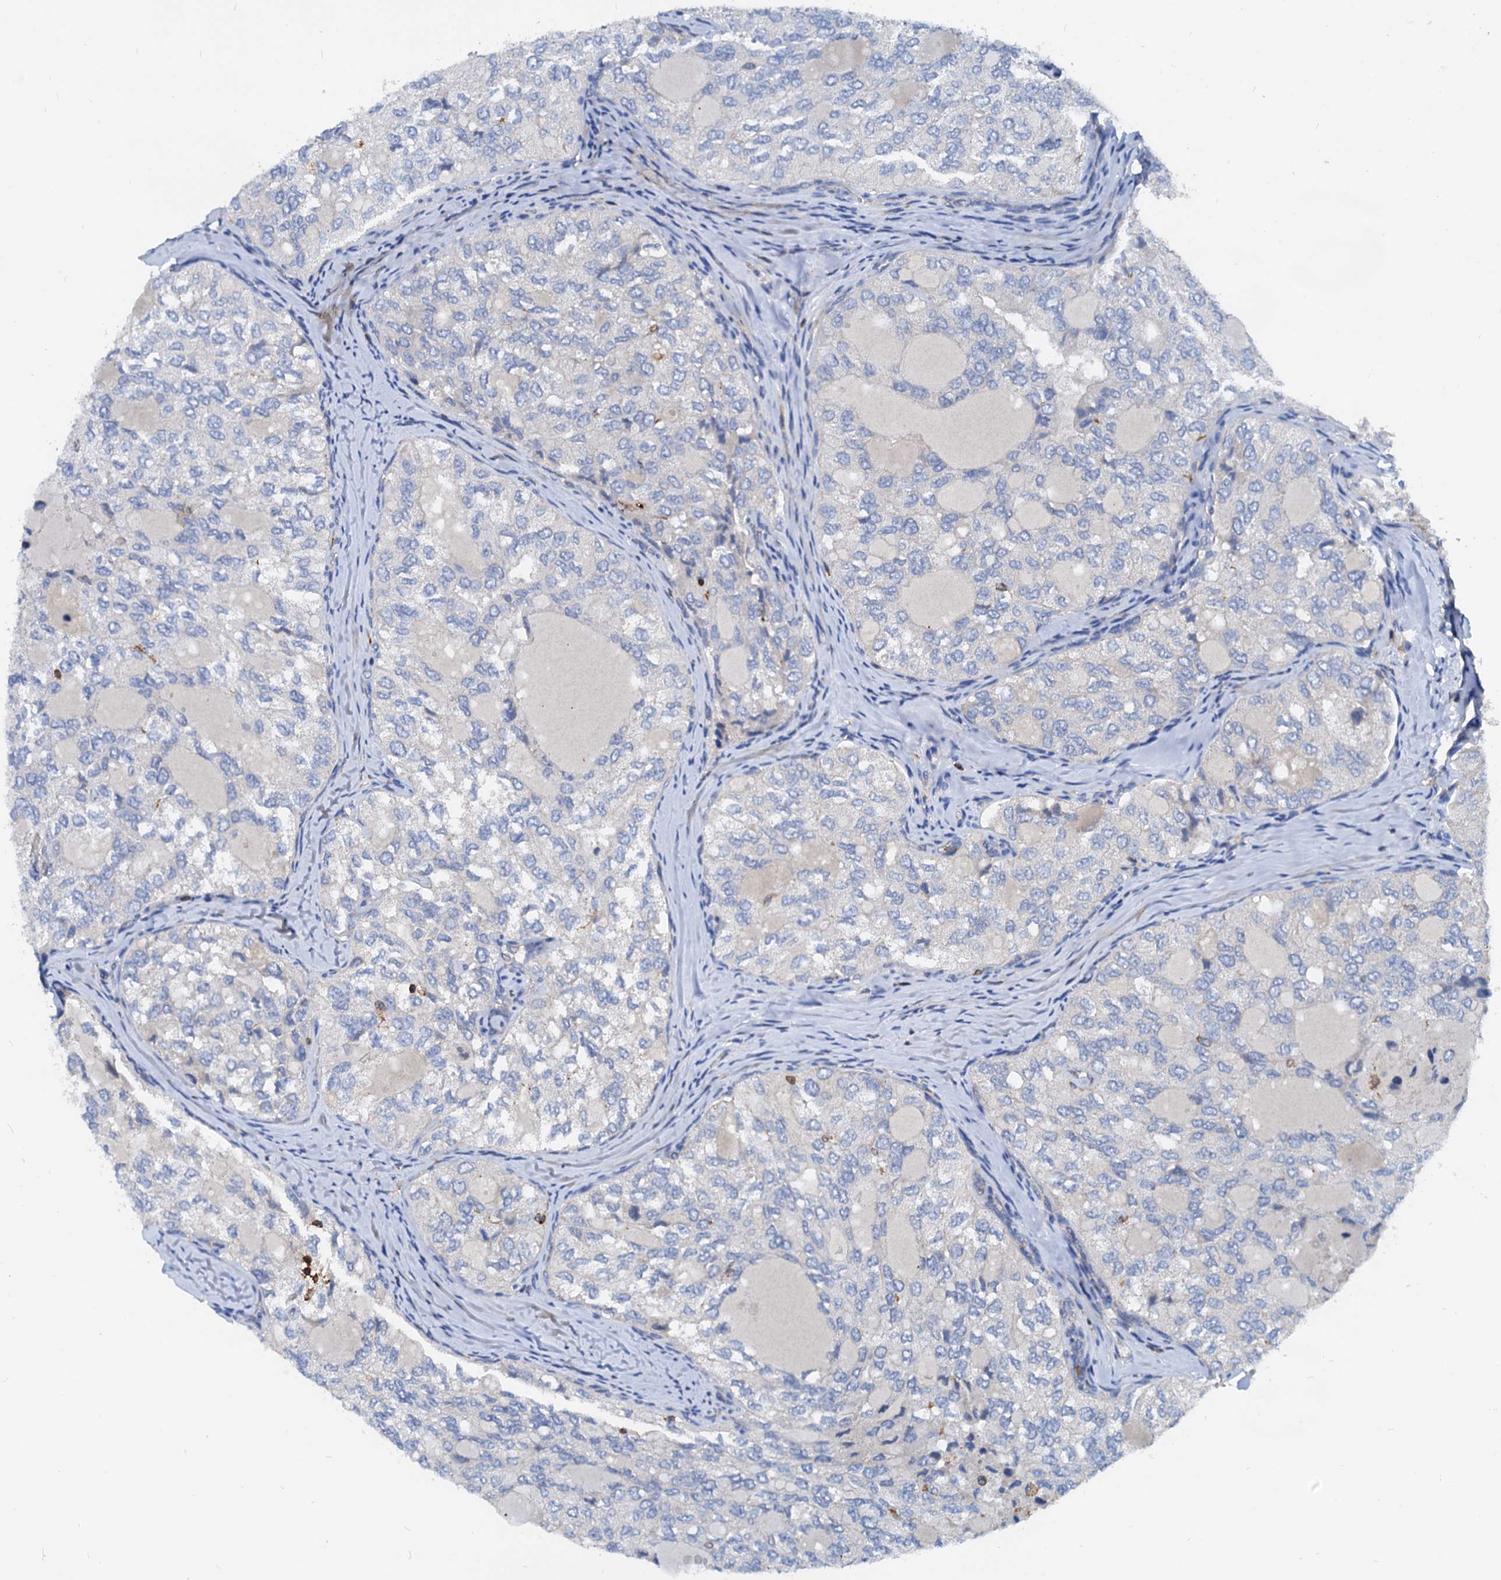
{"staining": {"intensity": "negative", "quantity": "none", "location": "none"}, "tissue": "thyroid cancer", "cell_type": "Tumor cells", "image_type": "cancer", "snomed": [{"axis": "morphology", "description": "Follicular adenoma carcinoma, NOS"}, {"axis": "topography", "description": "Thyroid gland"}], "caption": "Immunohistochemical staining of thyroid cancer displays no significant staining in tumor cells.", "gene": "LCP2", "patient": {"sex": "male", "age": 75}}